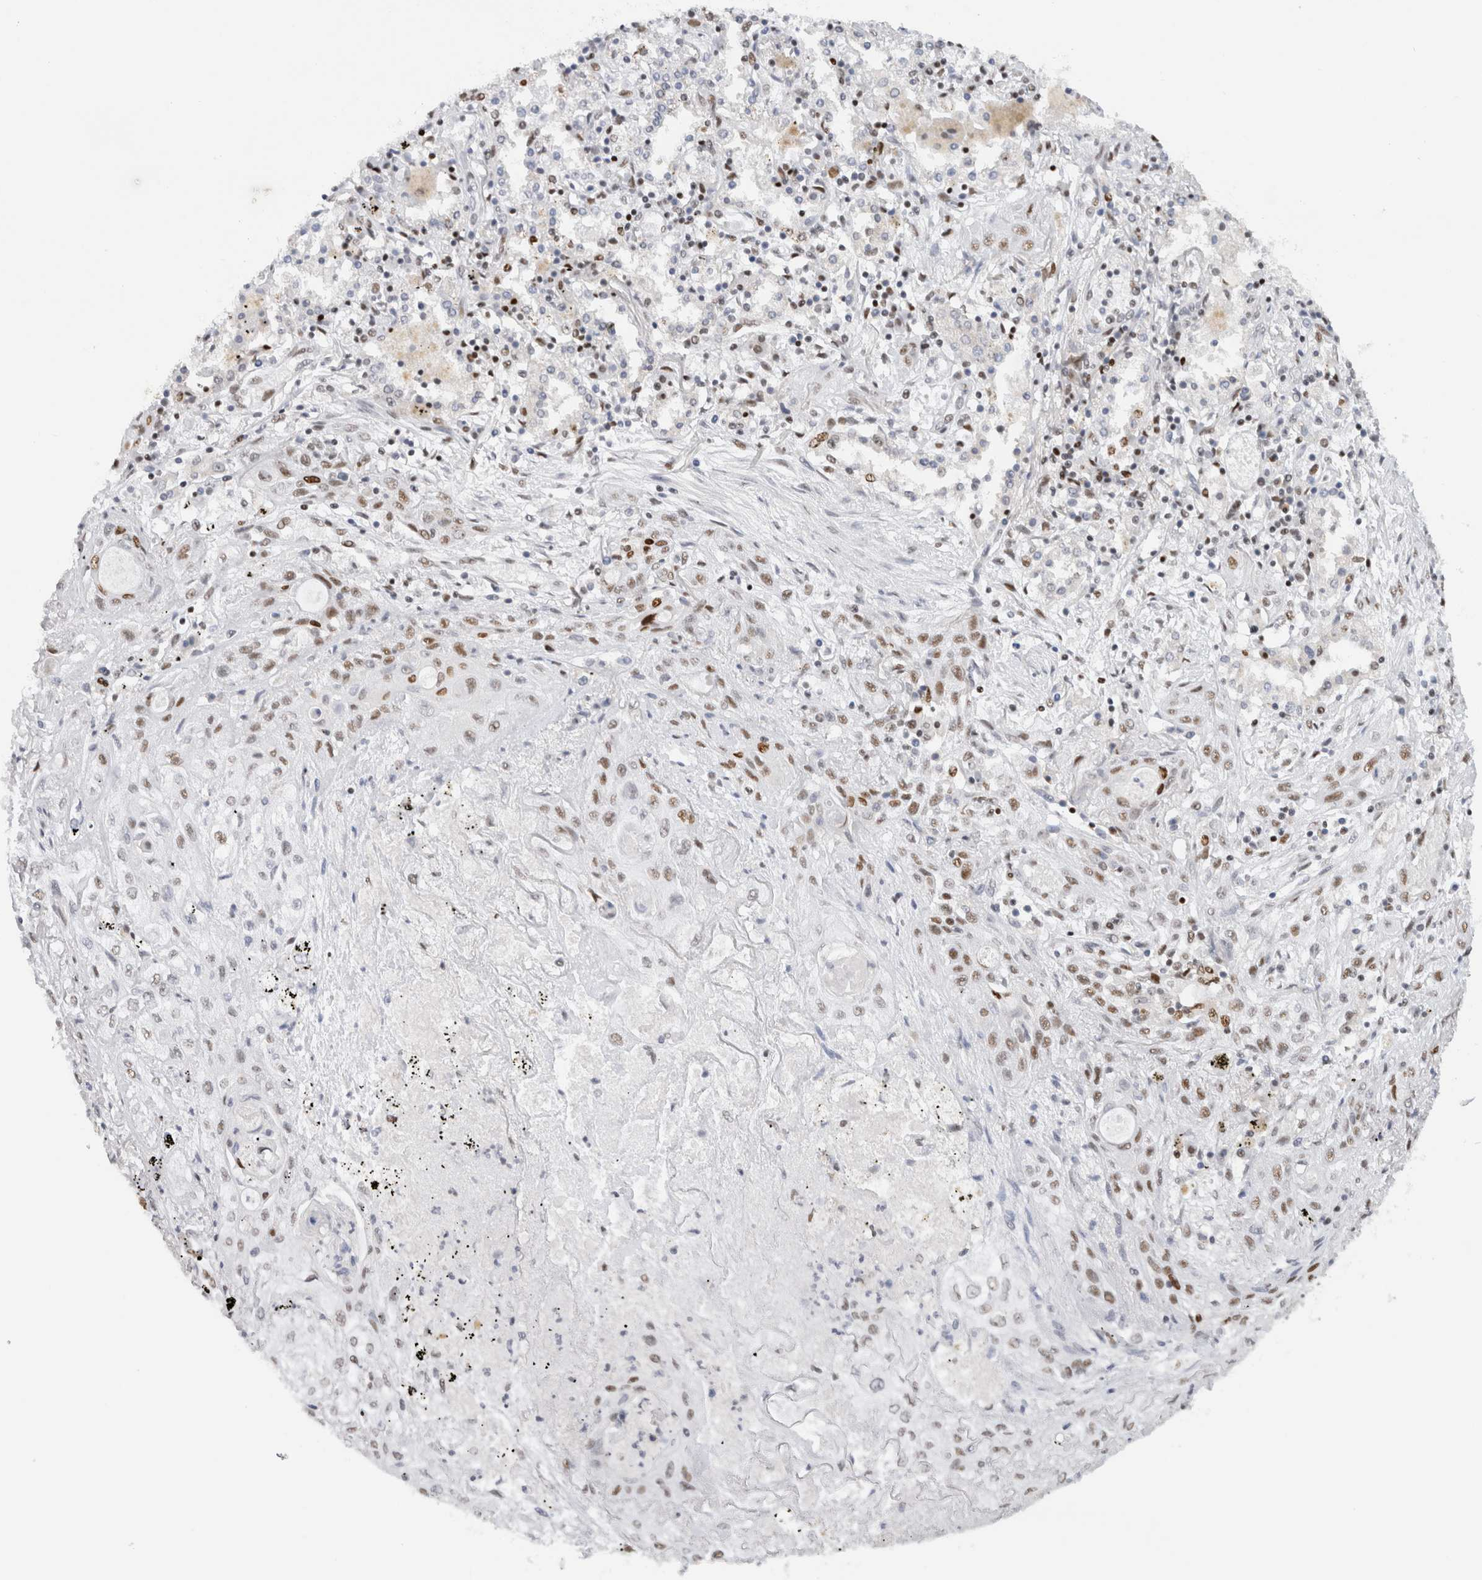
{"staining": {"intensity": "moderate", "quantity": ">75%", "location": "nuclear"}, "tissue": "lung cancer", "cell_type": "Tumor cells", "image_type": "cancer", "snomed": [{"axis": "morphology", "description": "Squamous cell carcinoma, NOS"}, {"axis": "topography", "description": "Lung"}], "caption": "This histopathology image demonstrates lung cancer (squamous cell carcinoma) stained with immunohistochemistry to label a protein in brown. The nuclear of tumor cells show moderate positivity for the protein. Nuclei are counter-stained blue.", "gene": "COPS7A", "patient": {"sex": "female", "age": 47}}